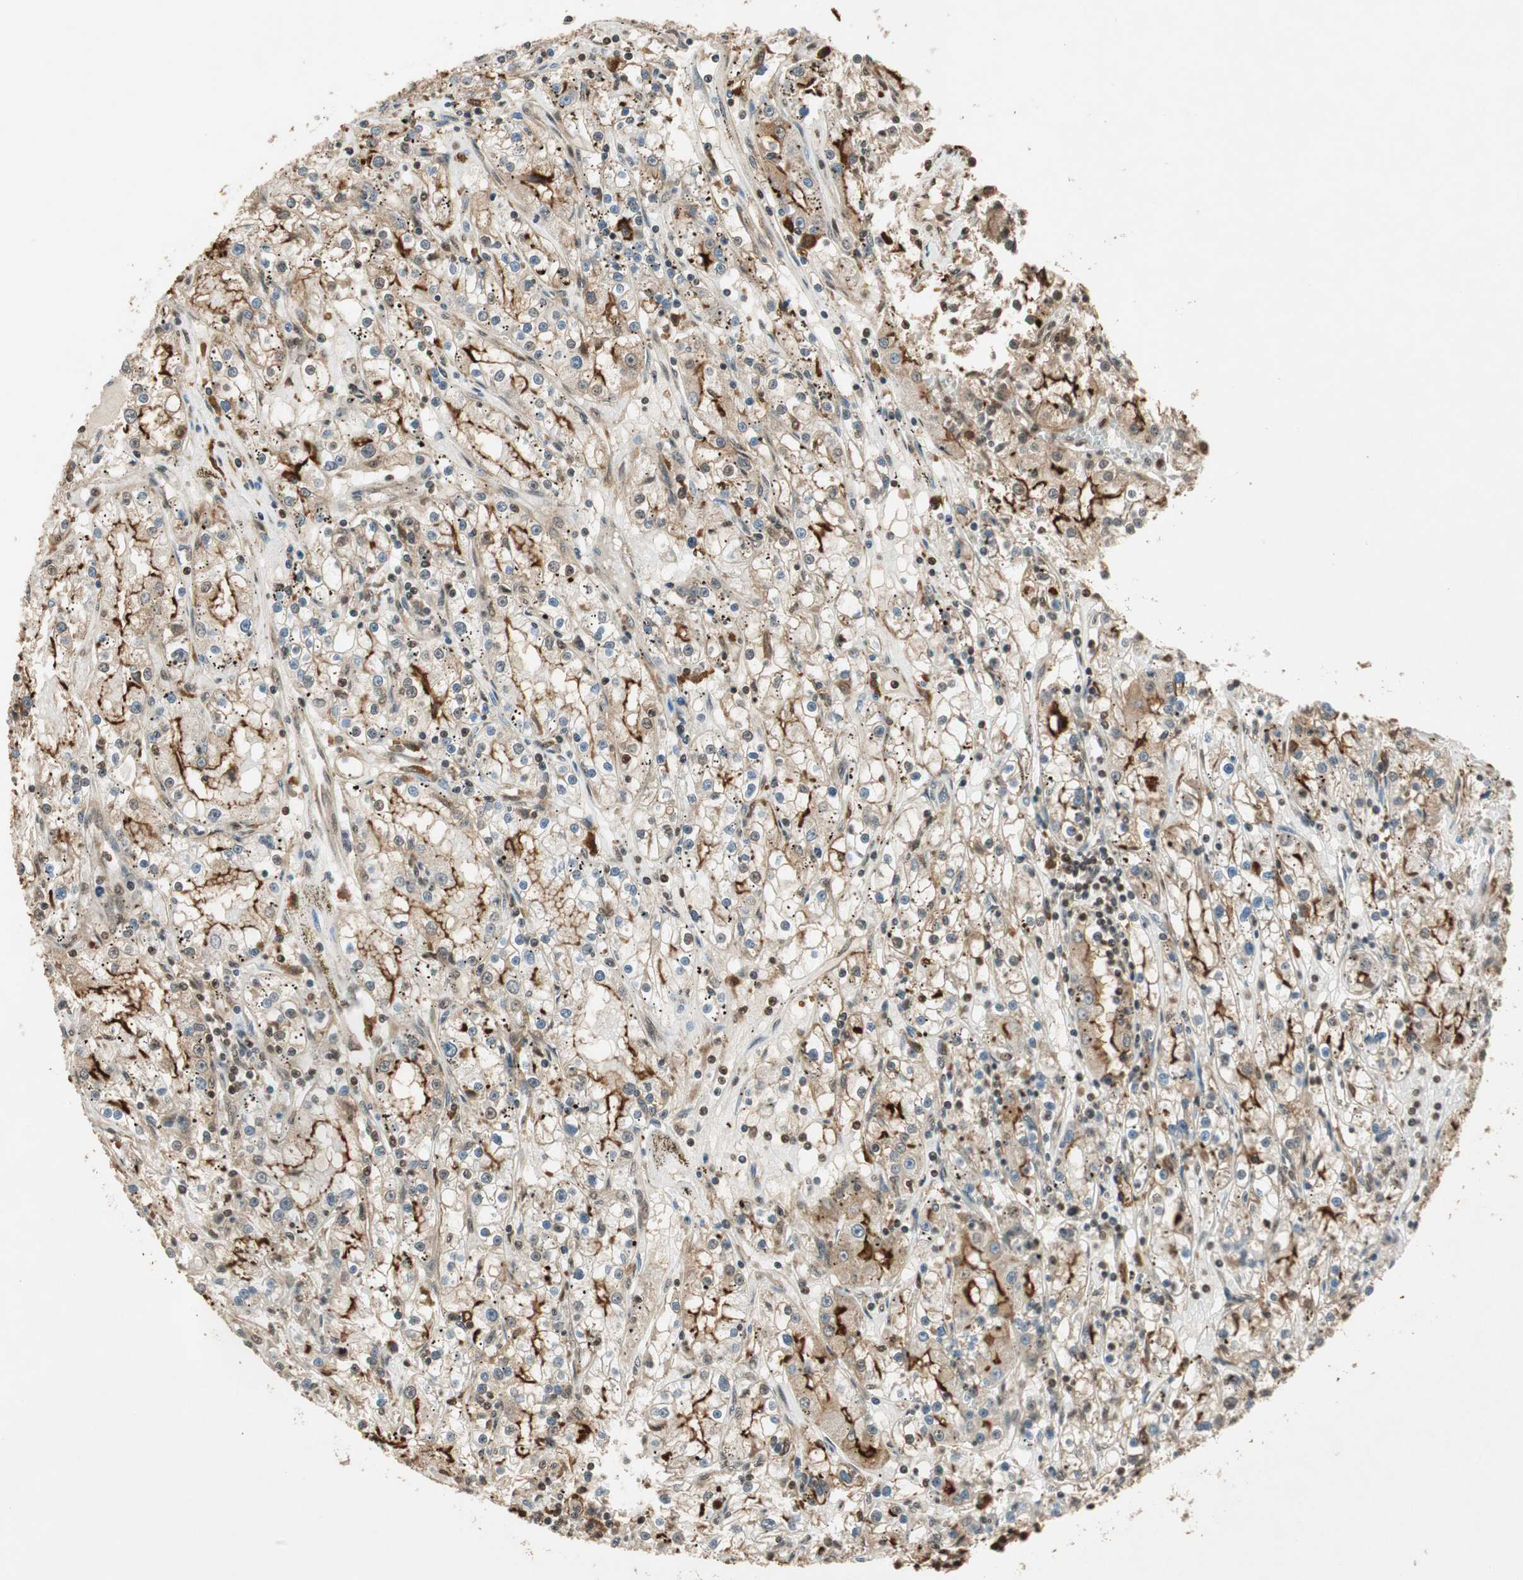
{"staining": {"intensity": "strong", "quantity": ">75%", "location": "cytoplasmic/membranous,nuclear"}, "tissue": "renal cancer", "cell_type": "Tumor cells", "image_type": "cancer", "snomed": [{"axis": "morphology", "description": "Adenocarcinoma, NOS"}, {"axis": "topography", "description": "Kidney"}], "caption": "Immunohistochemical staining of renal adenocarcinoma demonstrates strong cytoplasmic/membranous and nuclear protein staining in about >75% of tumor cells.", "gene": "RPA3", "patient": {"sex": "male", "age": 56}}